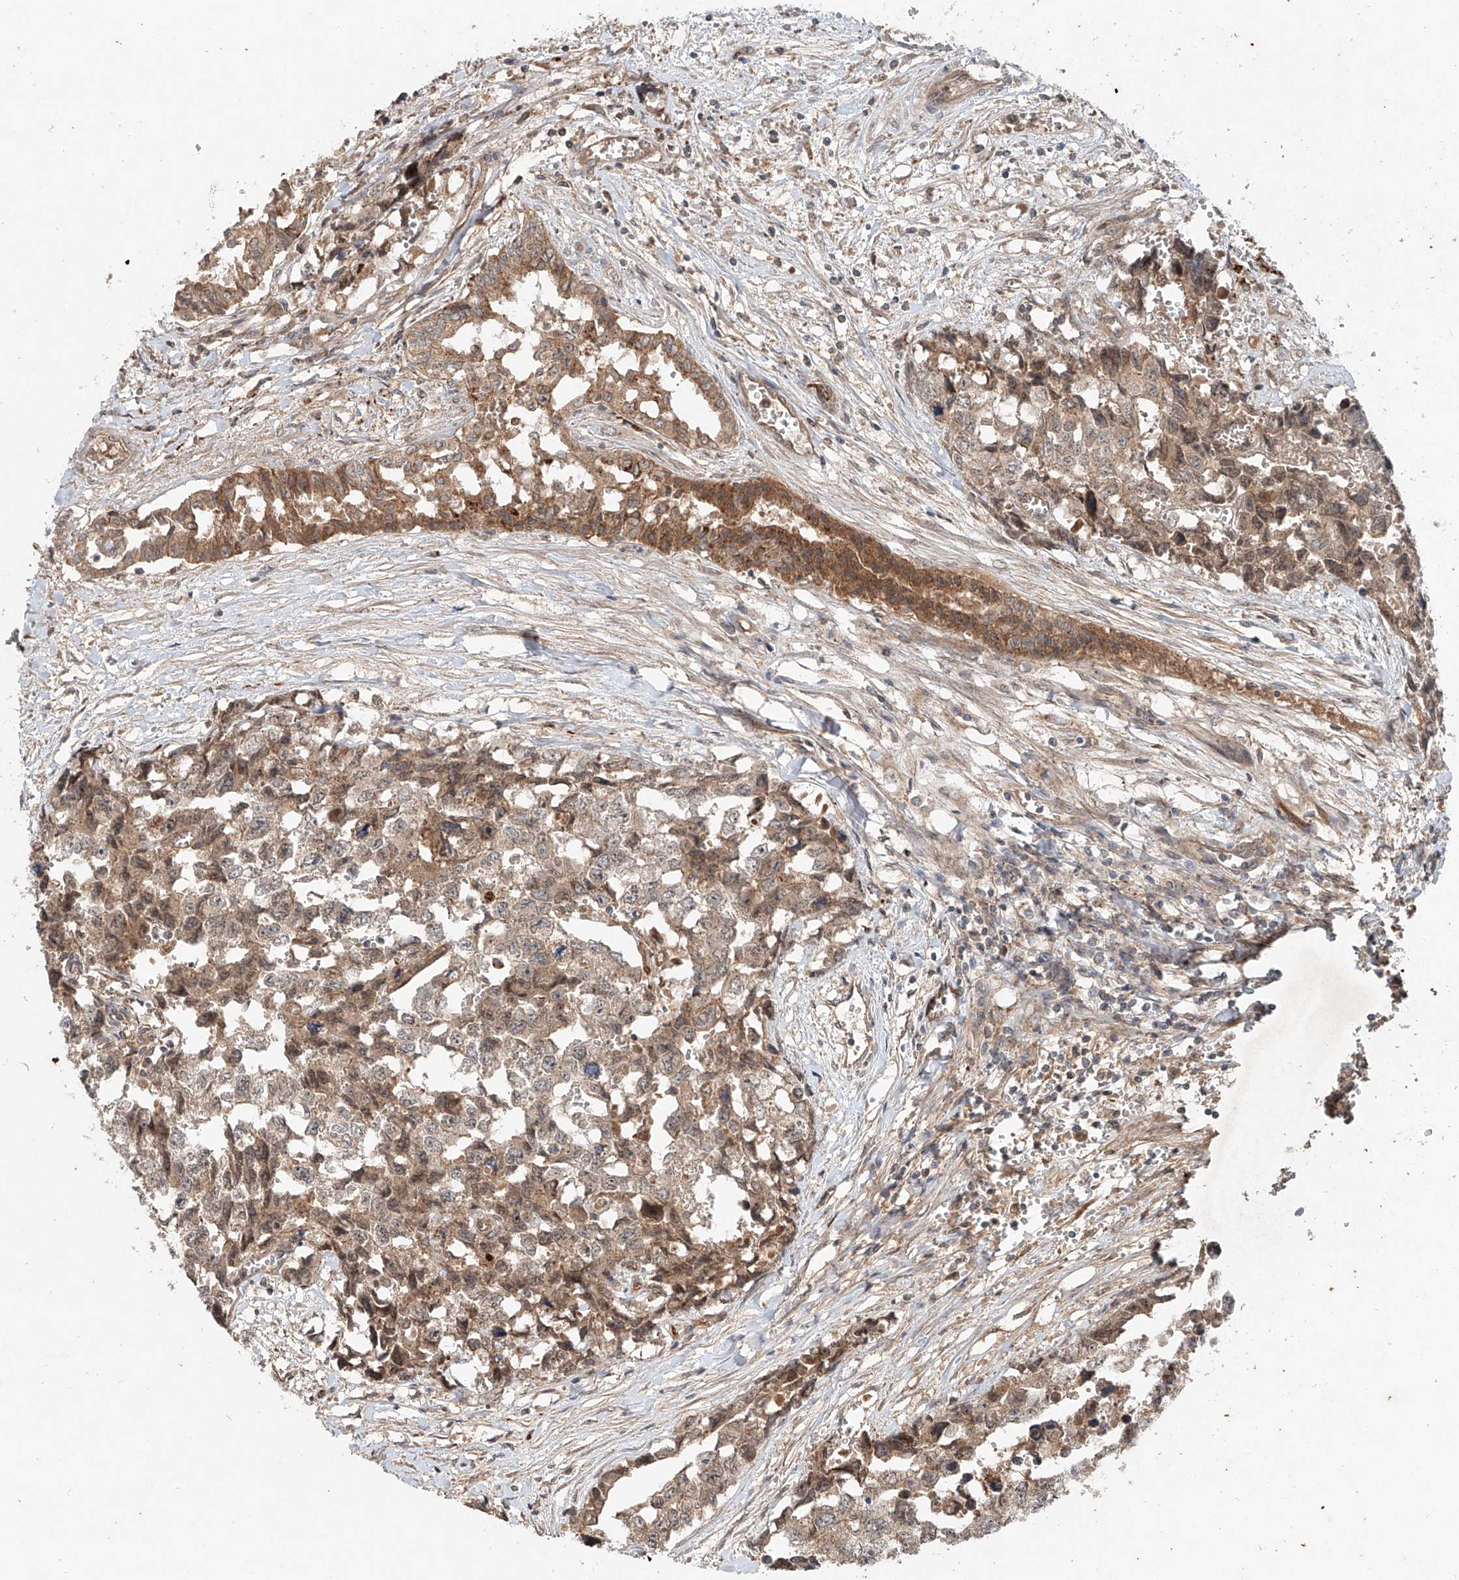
{"staining": {"intensity": "weak", "quantity": ">75%", "location": "cytoplasmic/membranous"}, "tissue": "testis cancer", "cell_type": "Tumor cells", "image_type": "cancer", "snomed": [{"axis": "morphology", "description": "Carcinoma, Embryonal, NOS"}, {"axis": "topography", "description": "Testis"}], "caption": "An IHC histopathology image of tumor tissue is shown. Protein staining in brown highlights weak cytoplasmic/membranous positivity in testis cancer (embryonal carcinoma) within tumor cells.", "gene": "IER5", "patient": {"sex": "male", "age": 31}}